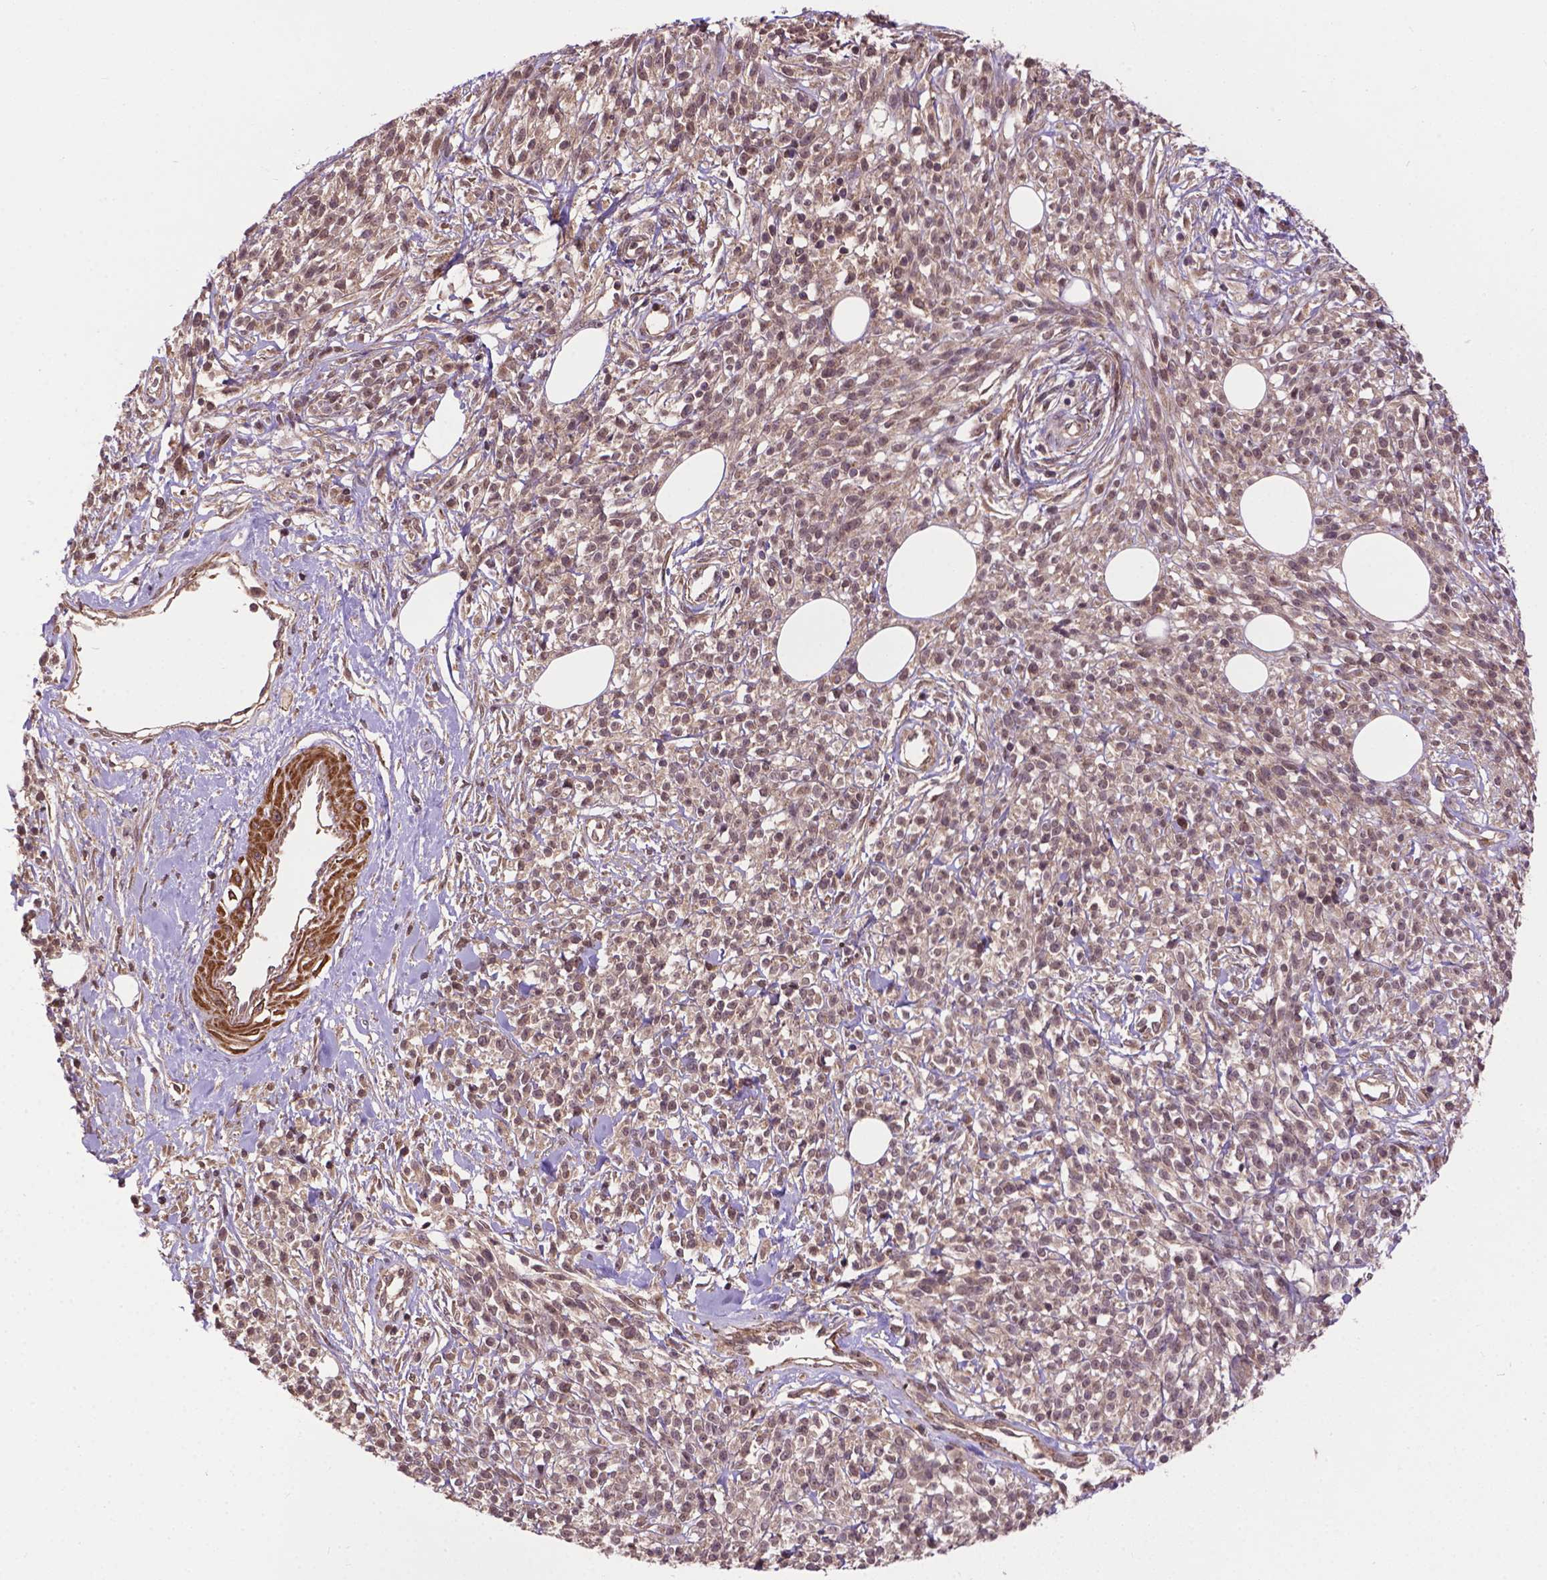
{"staining": {"intensity": "moderate", "quantity": ">75%", "location": "cytoplasmic/membranous,nuclear"}, "tissue": "melanoma", "cell_type": "Tumor cells", "image_type": "cancer", "snomed": [{"axis": "morphology", "description": "Malignant melanoma, NOS"}, {"axis": "topography", "description": "Skin"}, {"axis": "topography", "description": "Skin of trunk"}], "caption": "Protein analysis of malignant melanoma tissue reveals moderate cytoplasmic/membranous and nuclear staining in approximately >75% of tumor cells. The protein is stained brown, and the nuclei are stained in blue (DAB IHC with brightfield microscopy, high magnification).", "gene": "ZNF616", "patient": {"sex": "male", "age": 74}}